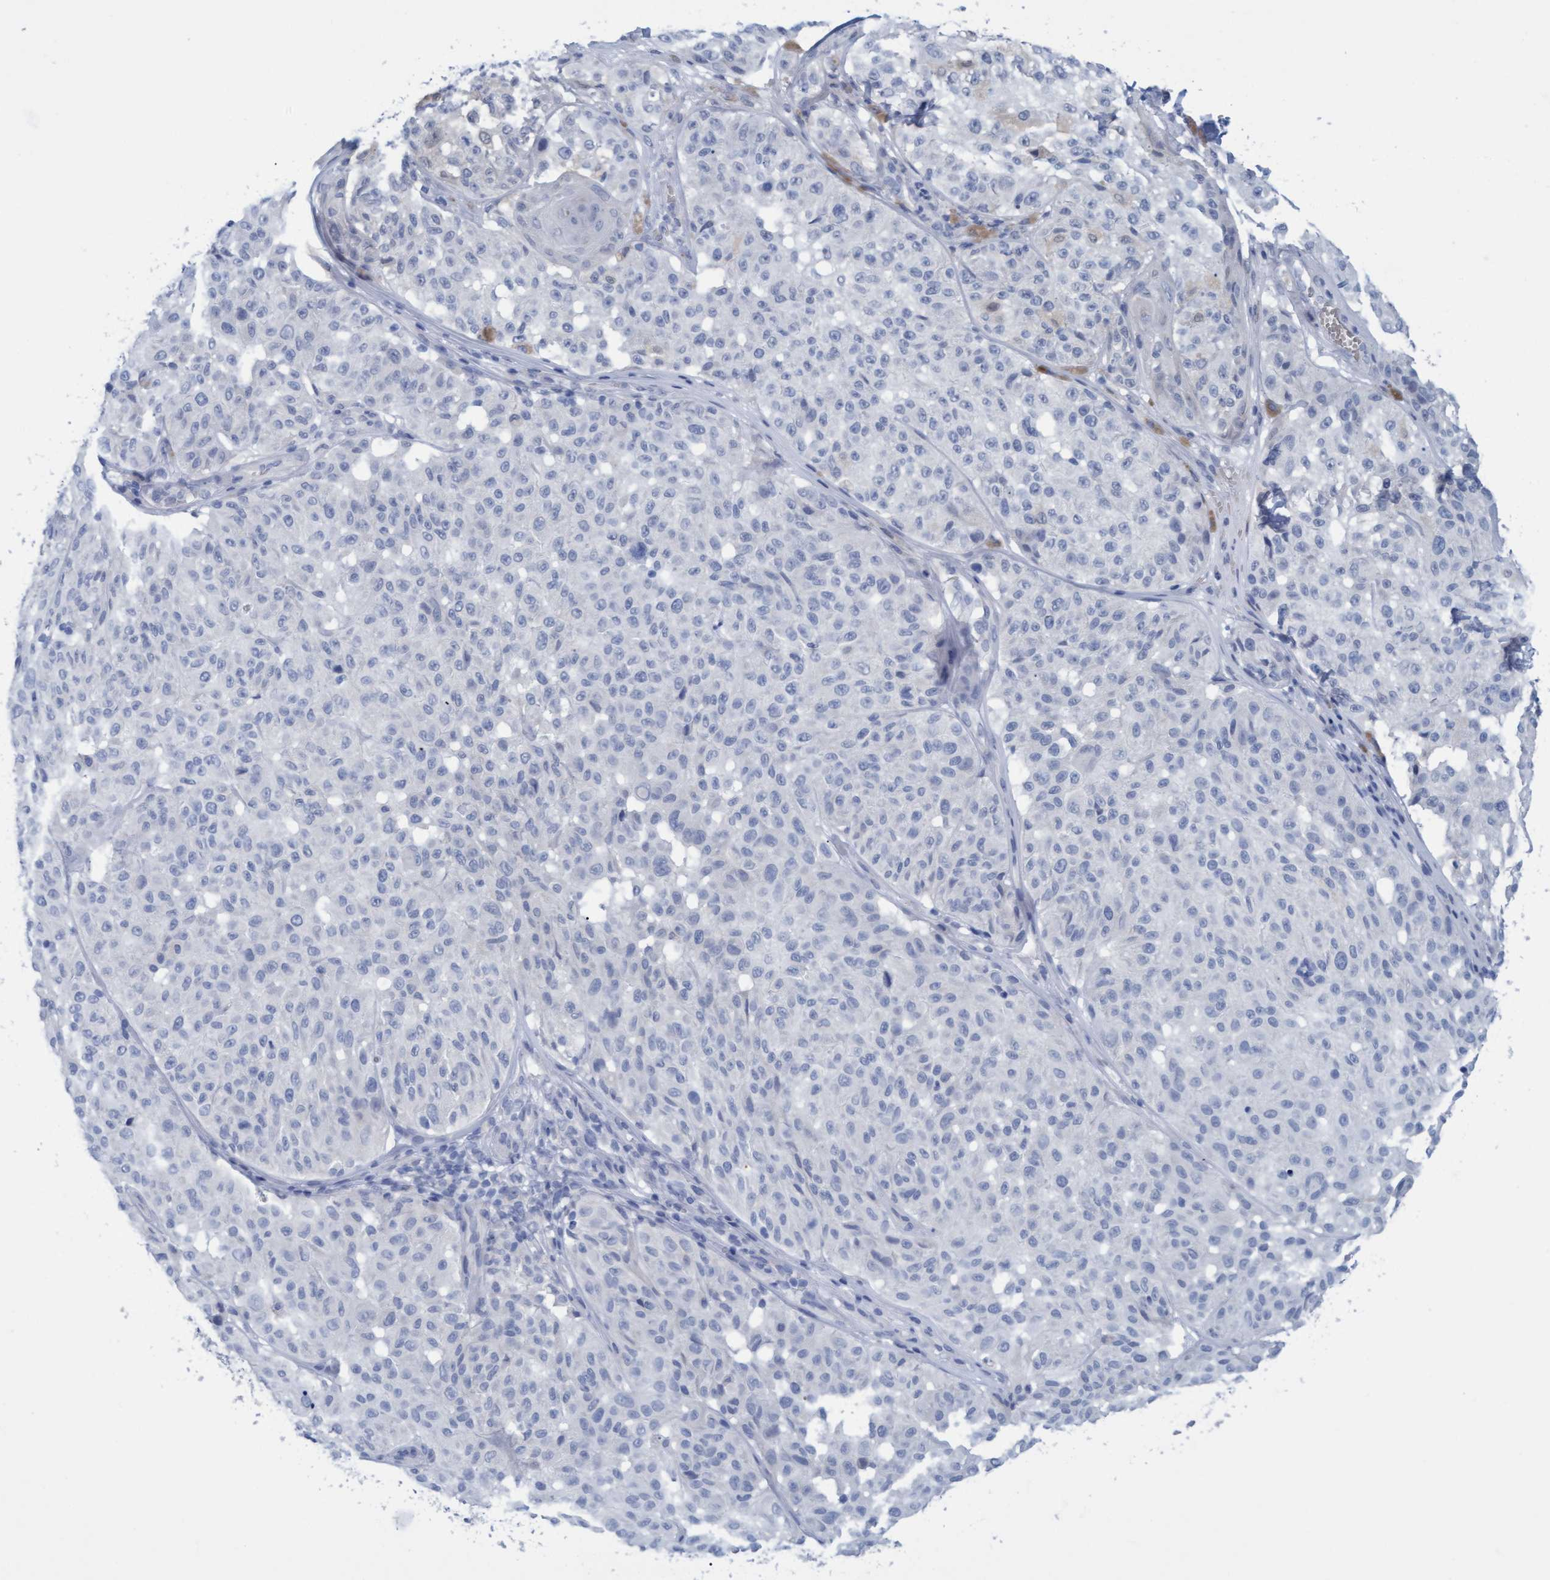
{"staining": {"intensity": "negative", "quantity": "none", "location": "none"}, "tissue": "melanoma", "cell_type": "Tumor cells", "image_type": "cancer", "snomed": [{"axis": "morphology", "description": "Malignant melanoma, NOS"}, {"axis": "topography", "description": "Skin"}], "caption": "Immunohistochemistry image of neoplastic tissue: malignant melanoma stained with DAB demonstrates no significant protein staining in tumor cells. (DAB immunohistochemistry (IHC), high magnification).", "gene": "SSTR3", "patient": {"sex": "female", "age": 46}}